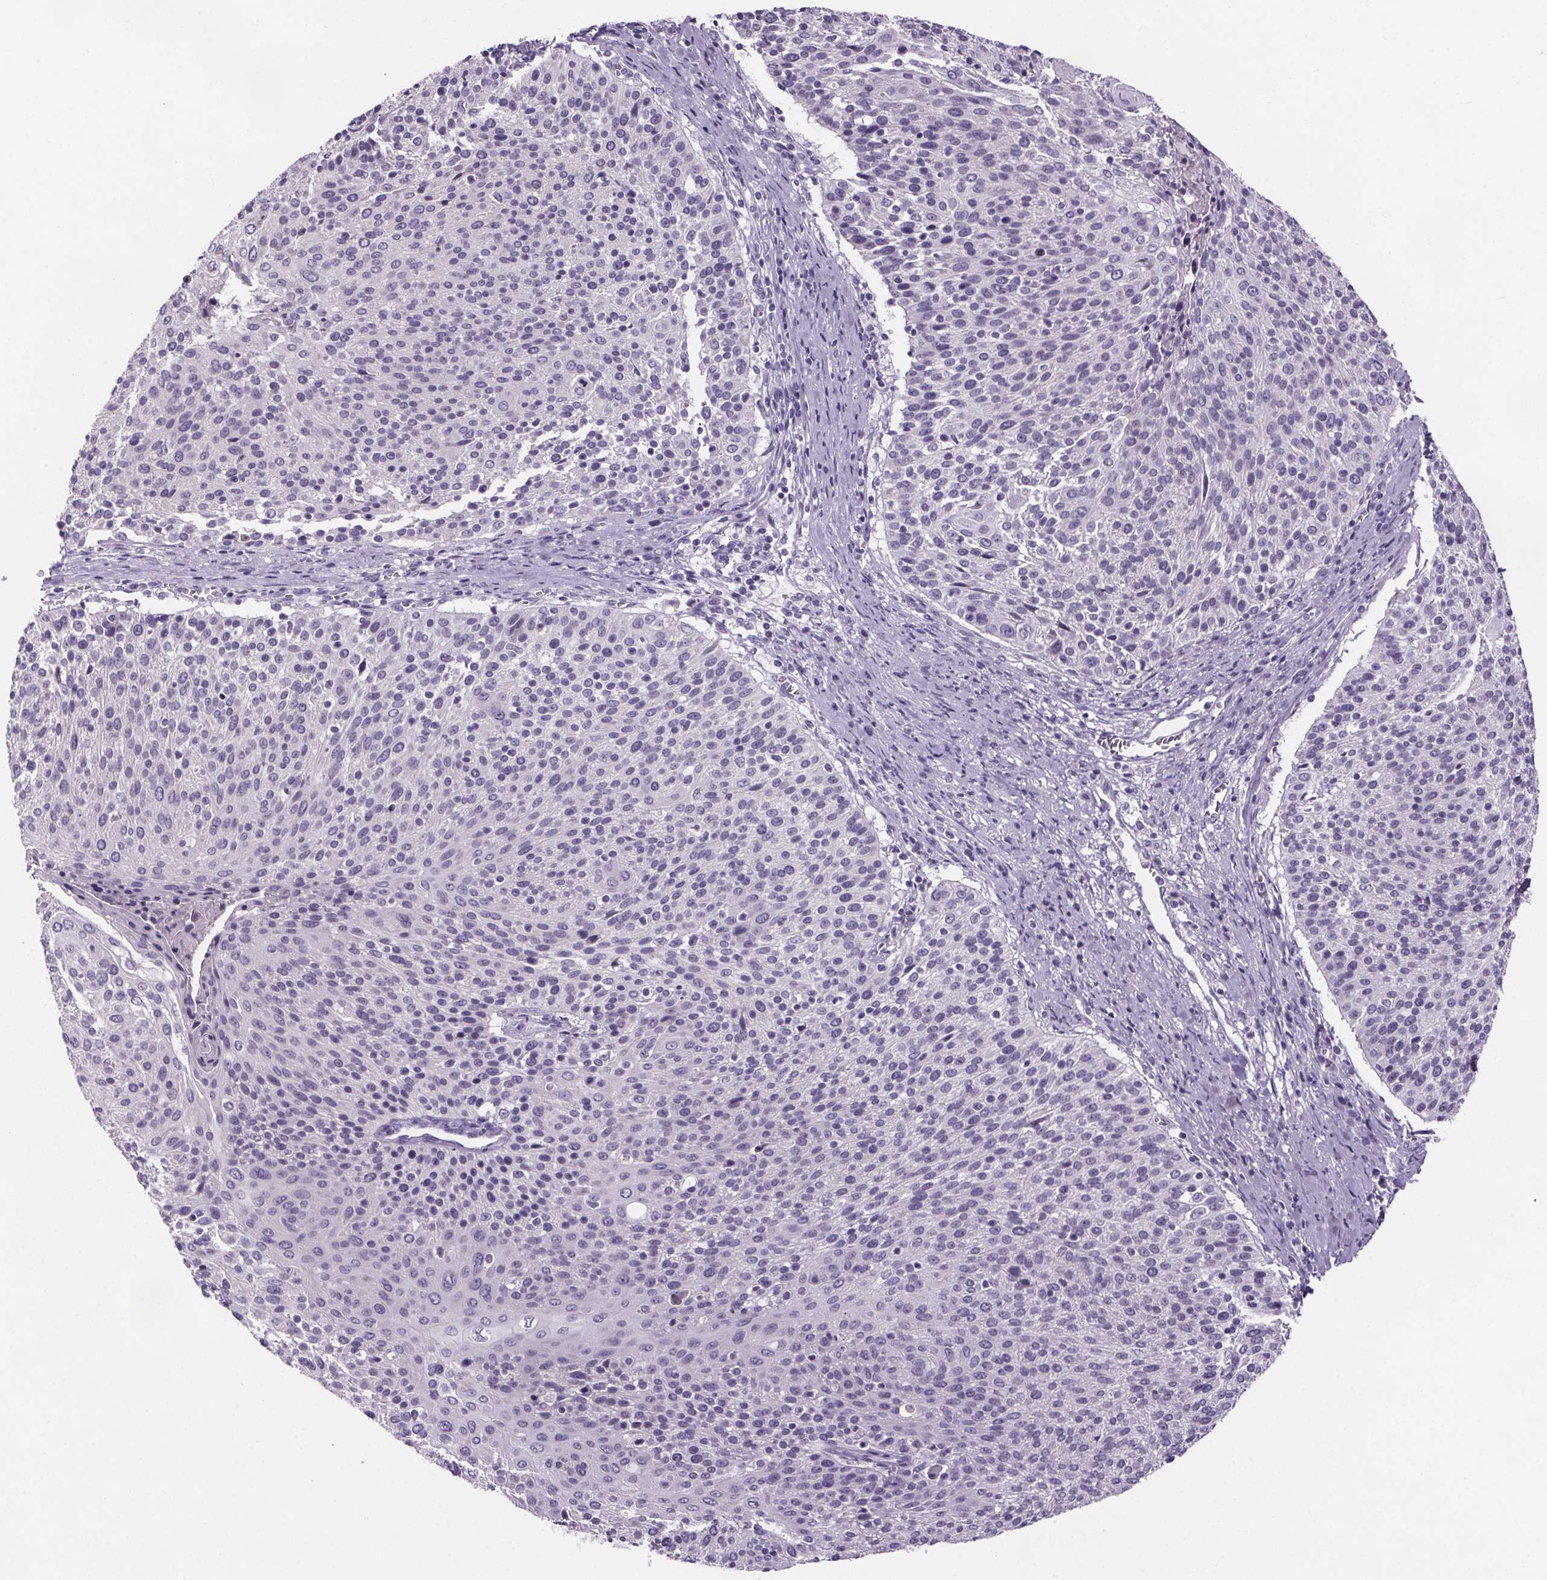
{"staining": {"intensity": "negative", "quantity": "none", "location": "none"}, "tissue": "cervical cancer", "cell_type": "Tumor cells", "image_type": "cancer", "snomed": [{"axis": "morphology", "description": "Squamous cell carcinoma, NOS"}, {"axis": "topography", "description": "Cervix"}], "caption": "Cervical cancer (squamous cell carcinoma) was stained to show a protein in brown. There is no significant positivity in tumor cells.", "gene": "CUBN", "patient": {"sex": "female", "age": 31}}